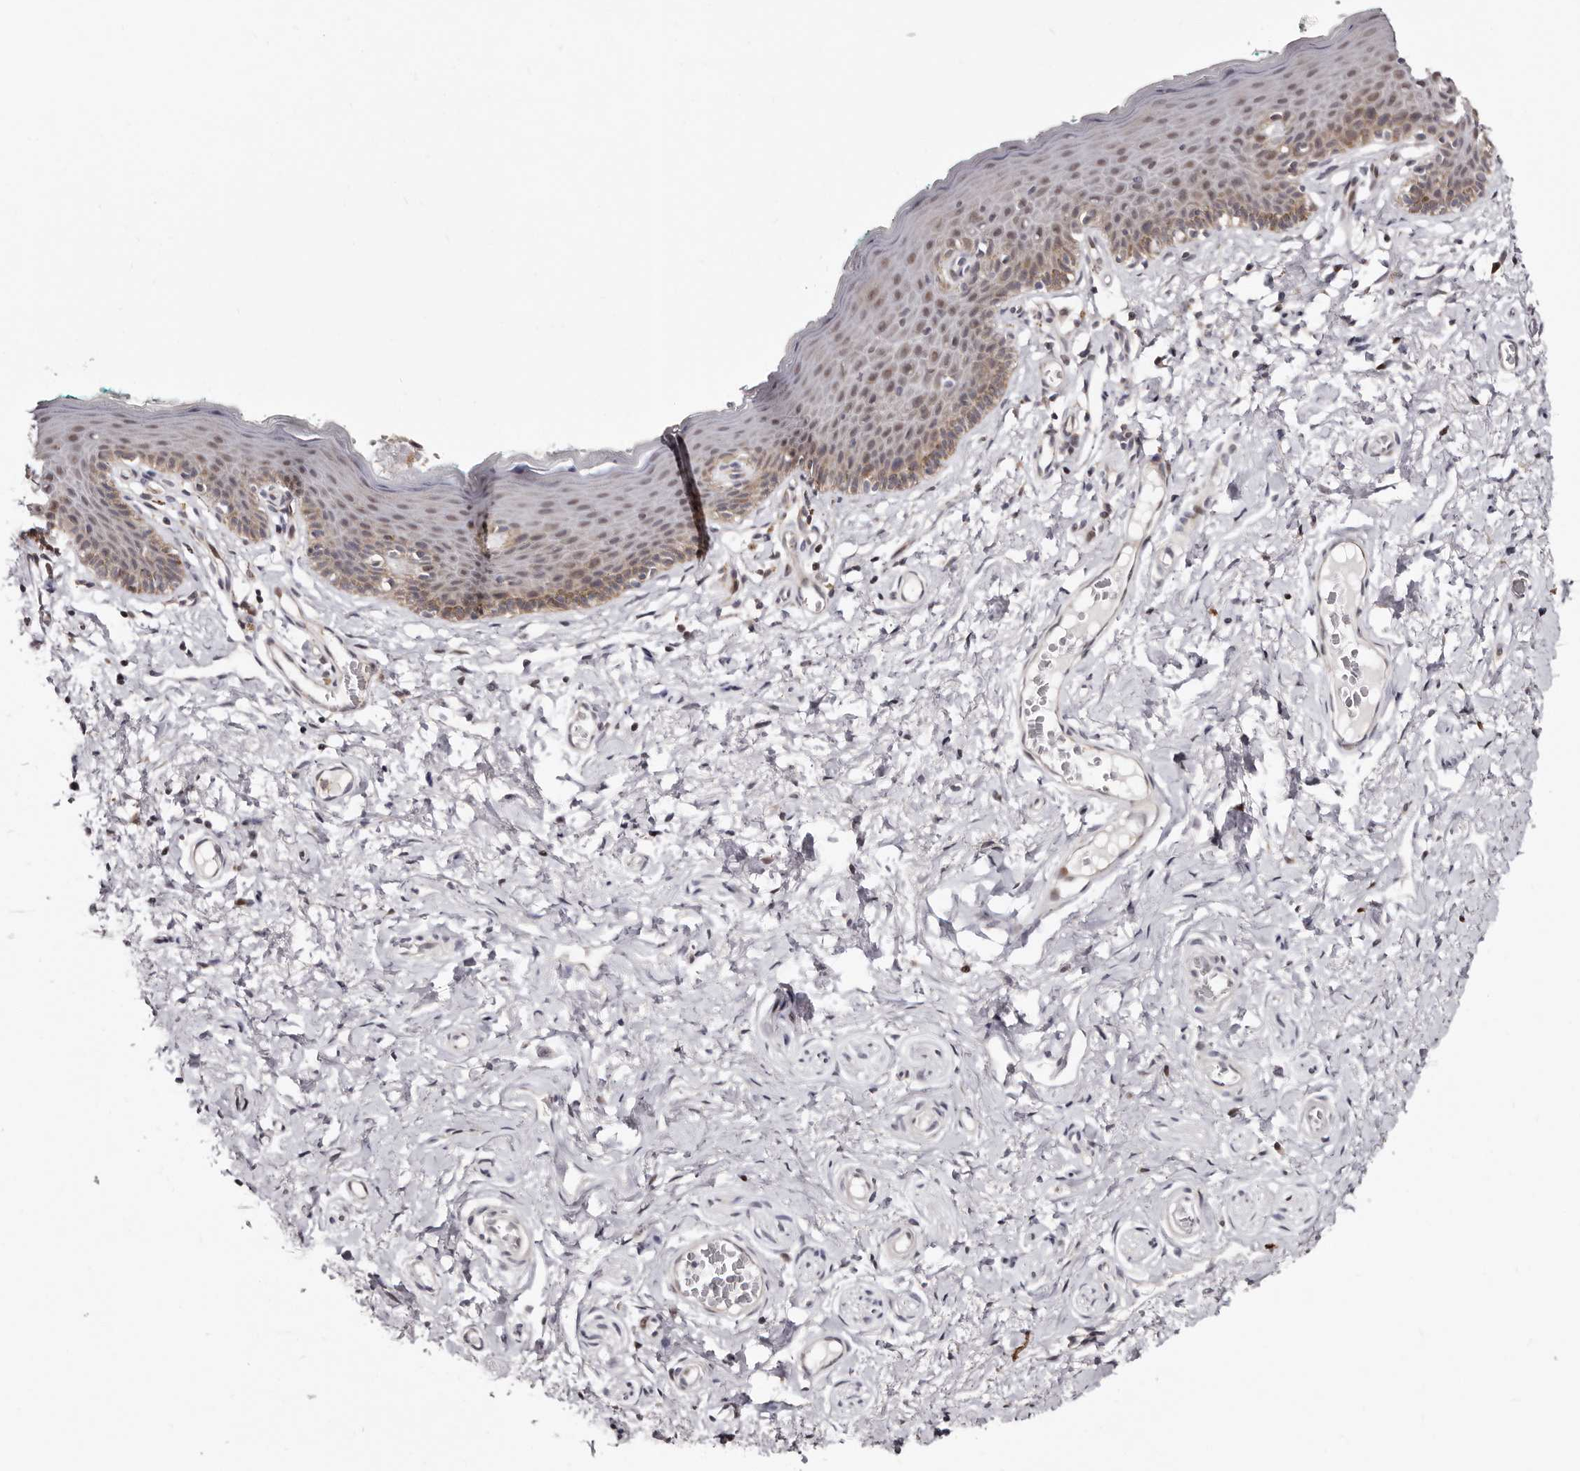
{"staining": {"intensity": "moderate", "quantity": ">75%", "location": "cytoplasmic/membranous,nuclear"}, "tissue": "skin", "cell_type": "Epidermal cells", "image_type": "normal", "snomed": [{"axis": "morphology", "description": "Normal tissue, NOS"}, {"axis": "topography", "description": "Vulva"}], "caption": "Normal skin displays moderate cytoplasmic/membranous,nuclear expression in approximately >75% of epidermal cells Nuclei are stained in blue..", "gene": "PHF20L1", "patient": {"sex": "female", "age": 66}}